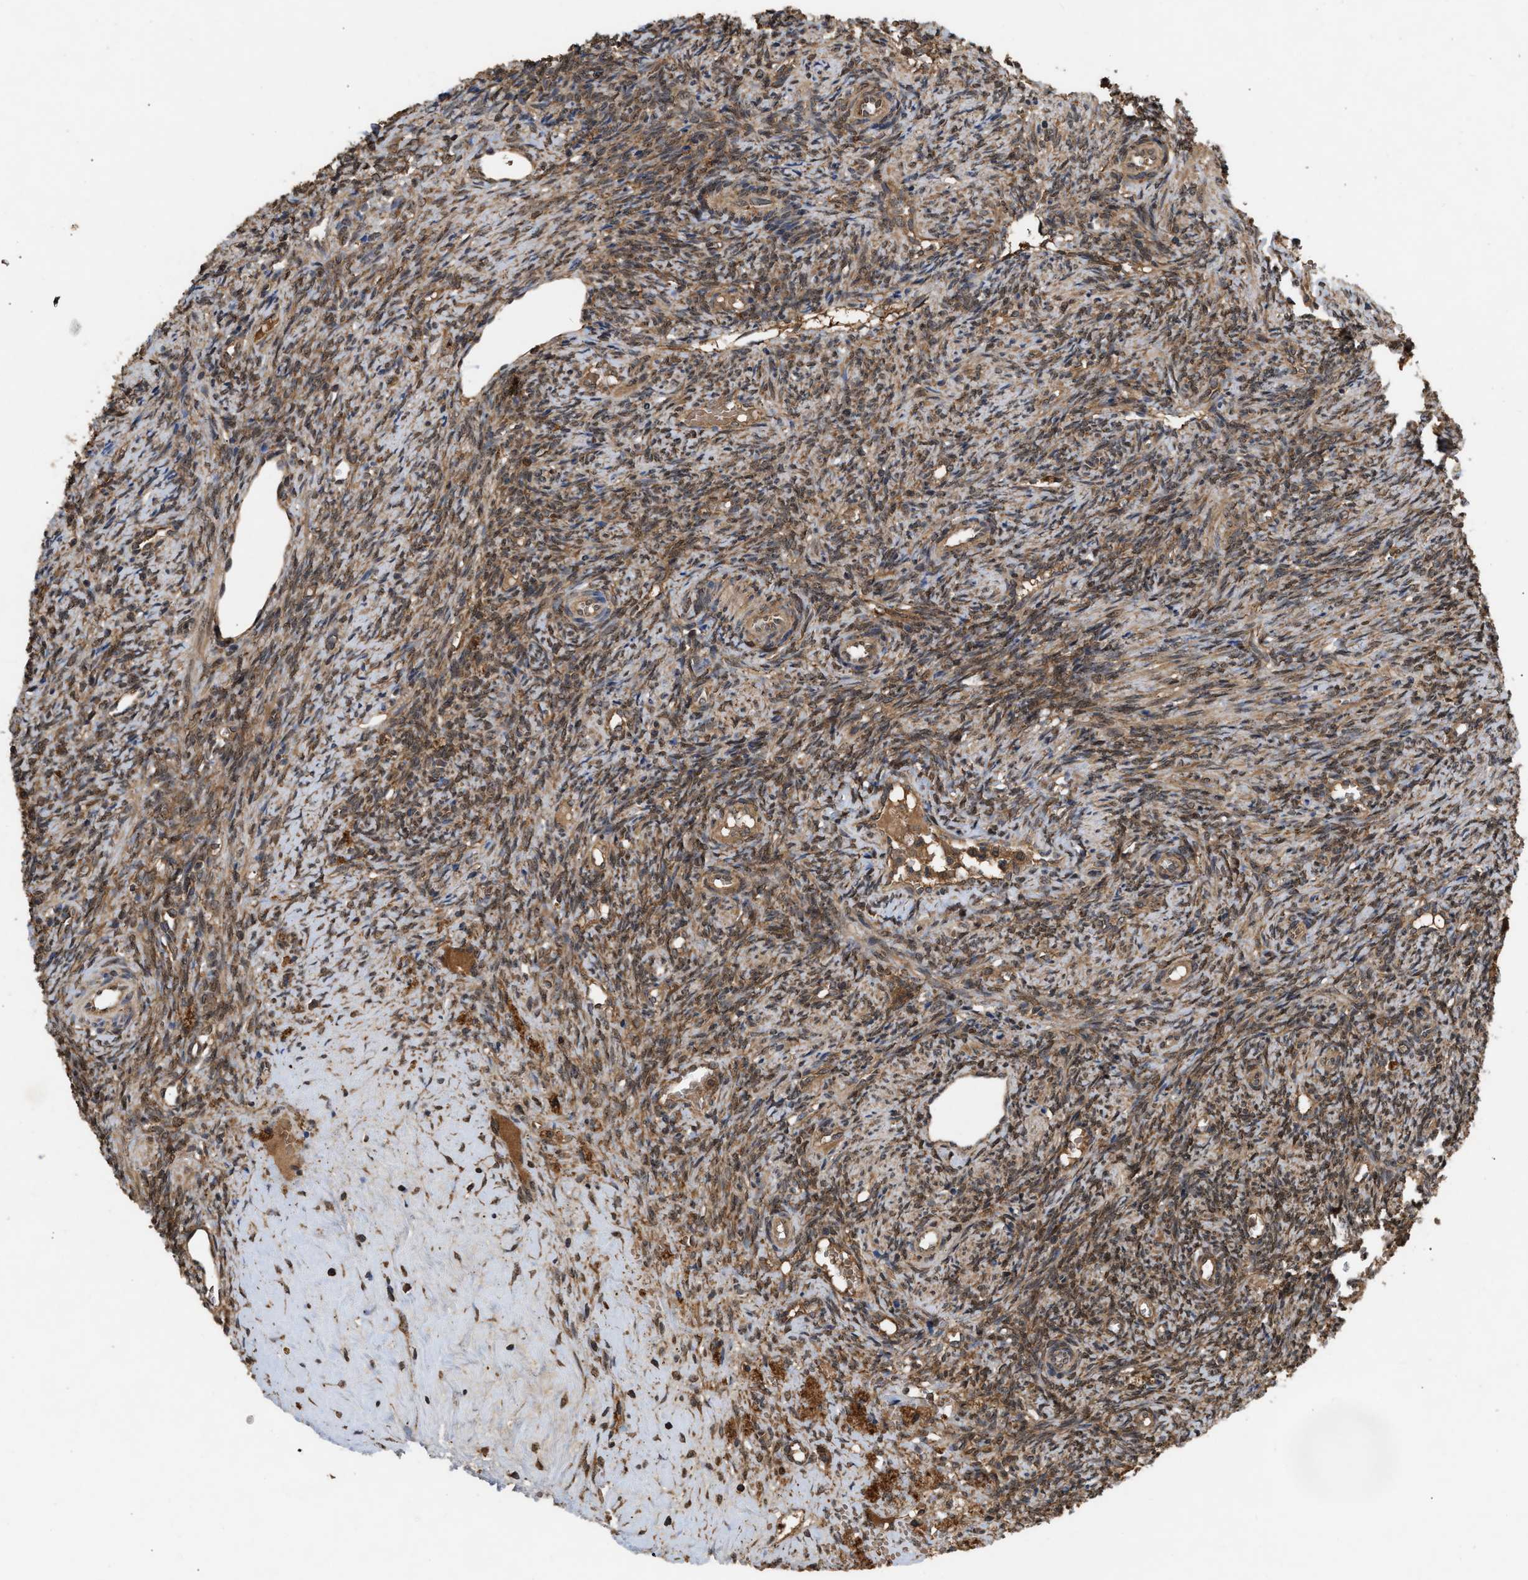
{"staining": {"intensity": "strong", "quantity": ">75%", "location": "cytoplasmic/membranous,nuclear"}, "tissue": "ovary", "cell_type": "Follicle cells", "image_type": "normal", "snomed": [{"axis": "morphology", "description": "Normal tissue, NOS"}, {"axis": "topography", "description": "Ovary"}], "caption": "This is a micrograph of IHC staining of normal ovary, which shows strong positivity in the cytoplasmic/membranous,nuclear of follicle cells.", "gene": "FITM1", "patient": {"sex": "female", "age": 41}}